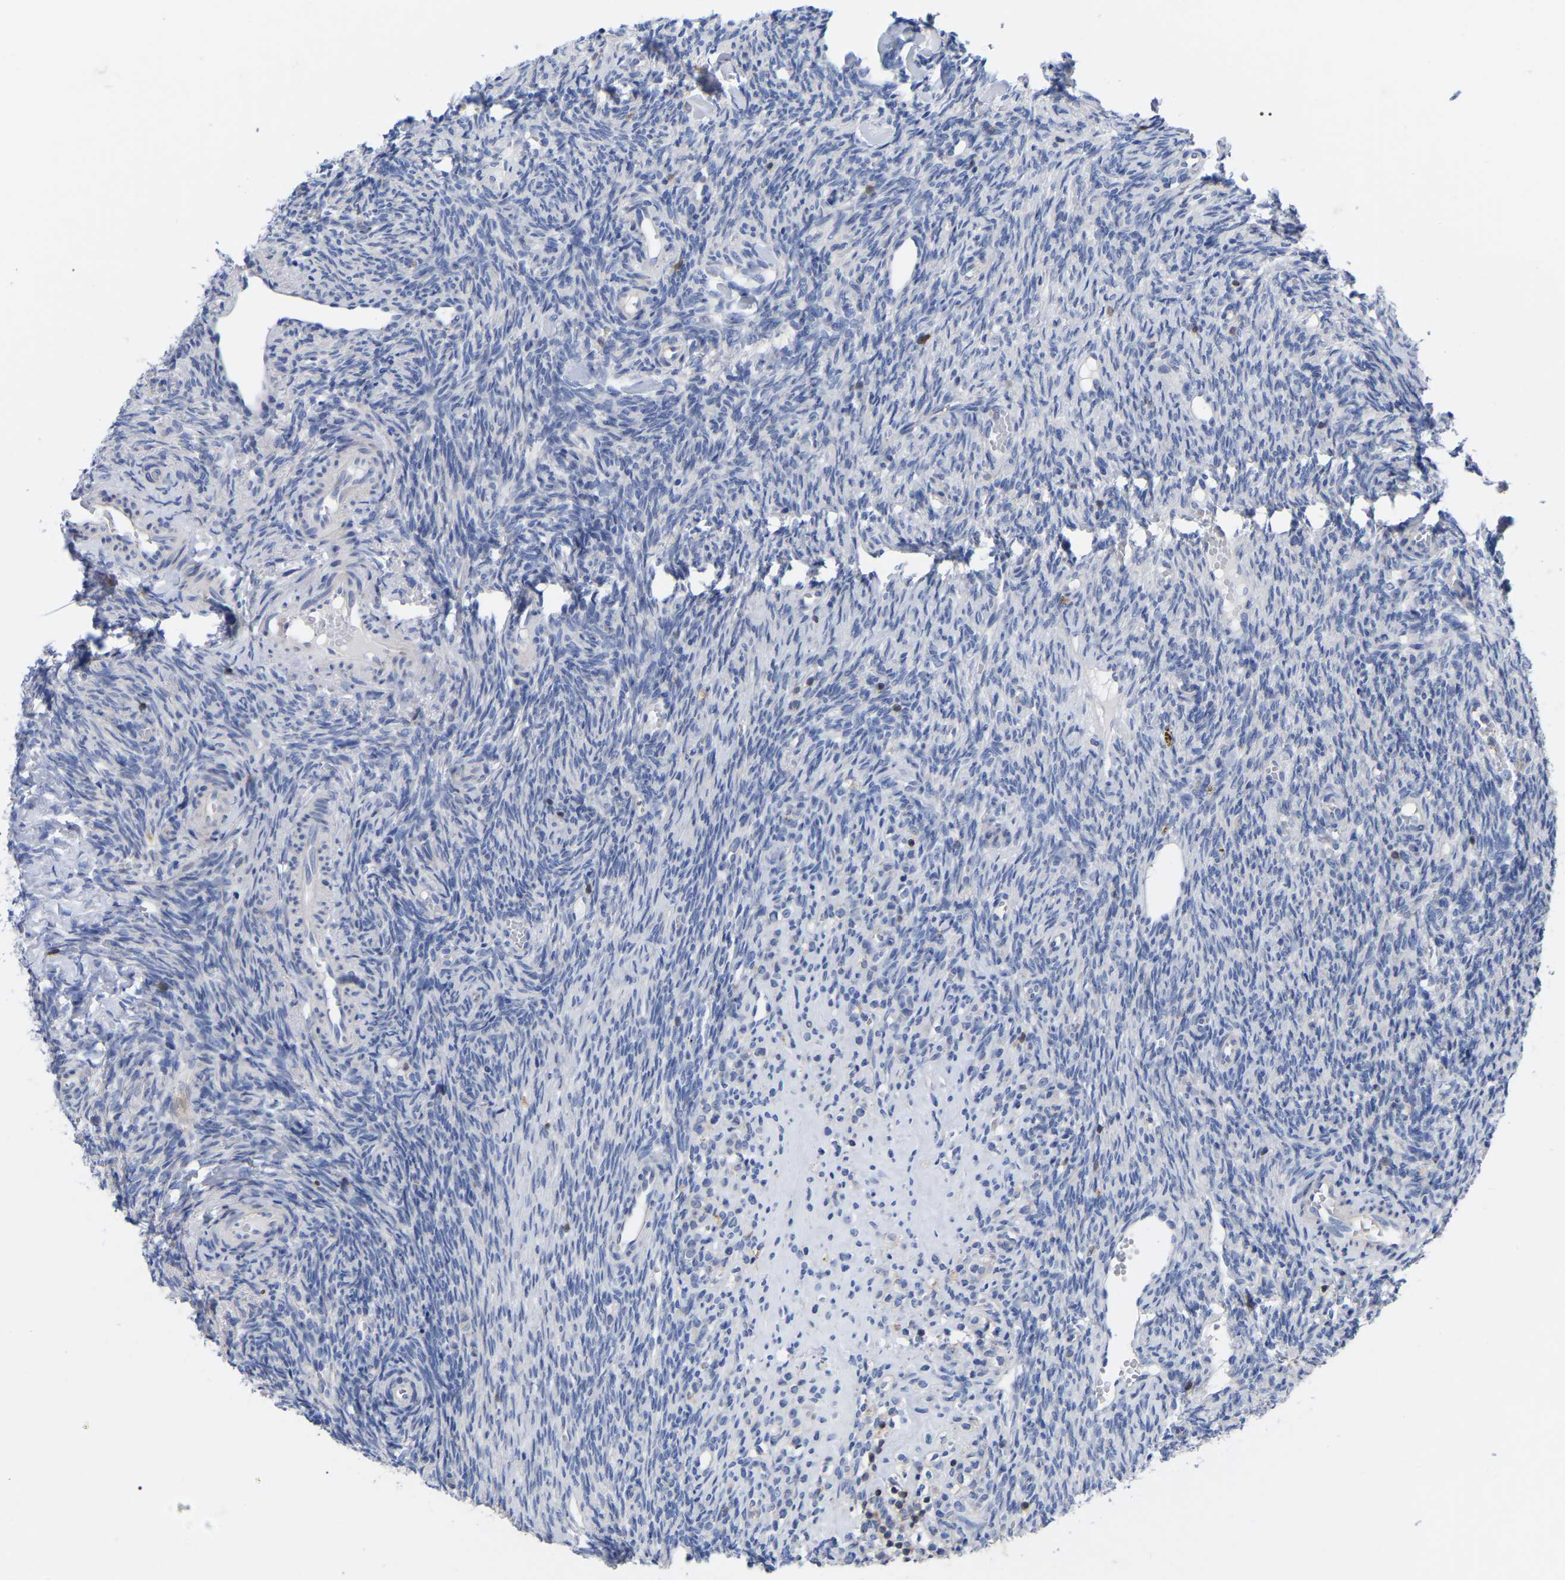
{"staining": {"intensity": "negative", "quantity": "none", "location": "none"}, "tissue": "ovary", "cell_type": "Follicle cells", "image_type": "normal", "snomed": [{"axis": "morphology", "description": "Normal tissue, NOS"}, {"axis": "topography", "description": "Ovary"}], "caption": "High power microscopy micrograph of an immunohistochemistry (IHC) image of normal ovary, revealing no significant positivity in follicle cells. Nuclei are stained in blue.", "gene": "PTPN7", "patient": {"sex": "female", "age": 41}}